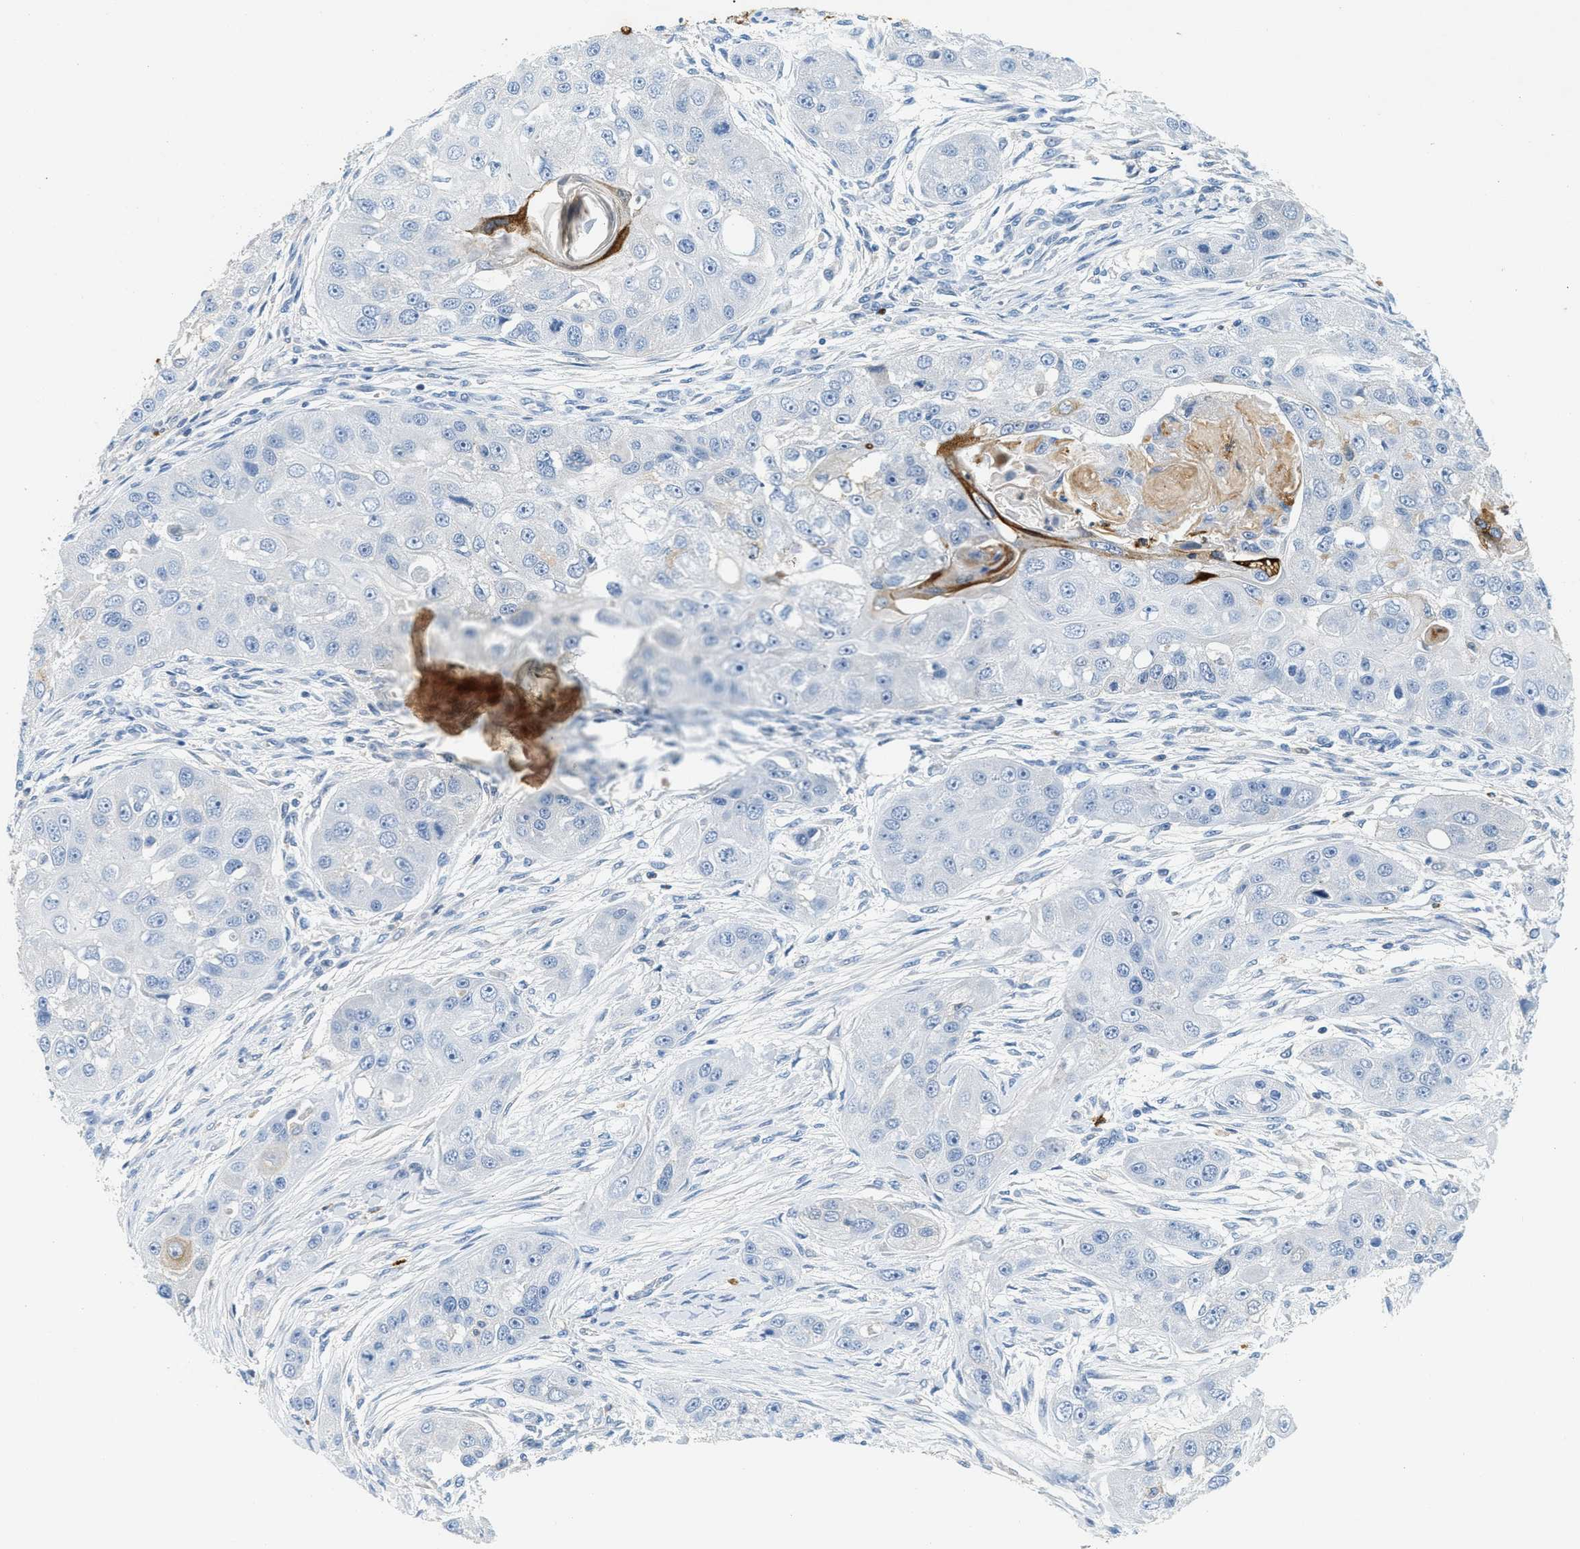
{"staining": {"intensity": "negative", "quantity": "none", "location": "none"}, "tissue": "head and neck cancer", "cell_type": "Tumor cells", "image_type": "cancer", "snomed": [{"axis": "morphology", "description": "Normal tissue, NOS"}, {"axis": "morphology", "description": "Squamous cell carcinoma, NOS"}, {"axis": "topography", "description": "Skeletal muscle"}, {"axis": "topography", "description": "Head-Neck"}], "caption": "Human head and neck cancer (squamous cell carcinoma) stained for a protein using immunohistochemistry (IHC) reveals no positivity in tumor cells.", "gene": "LCN2", "patient": {"sex": "male", "age": 51}}